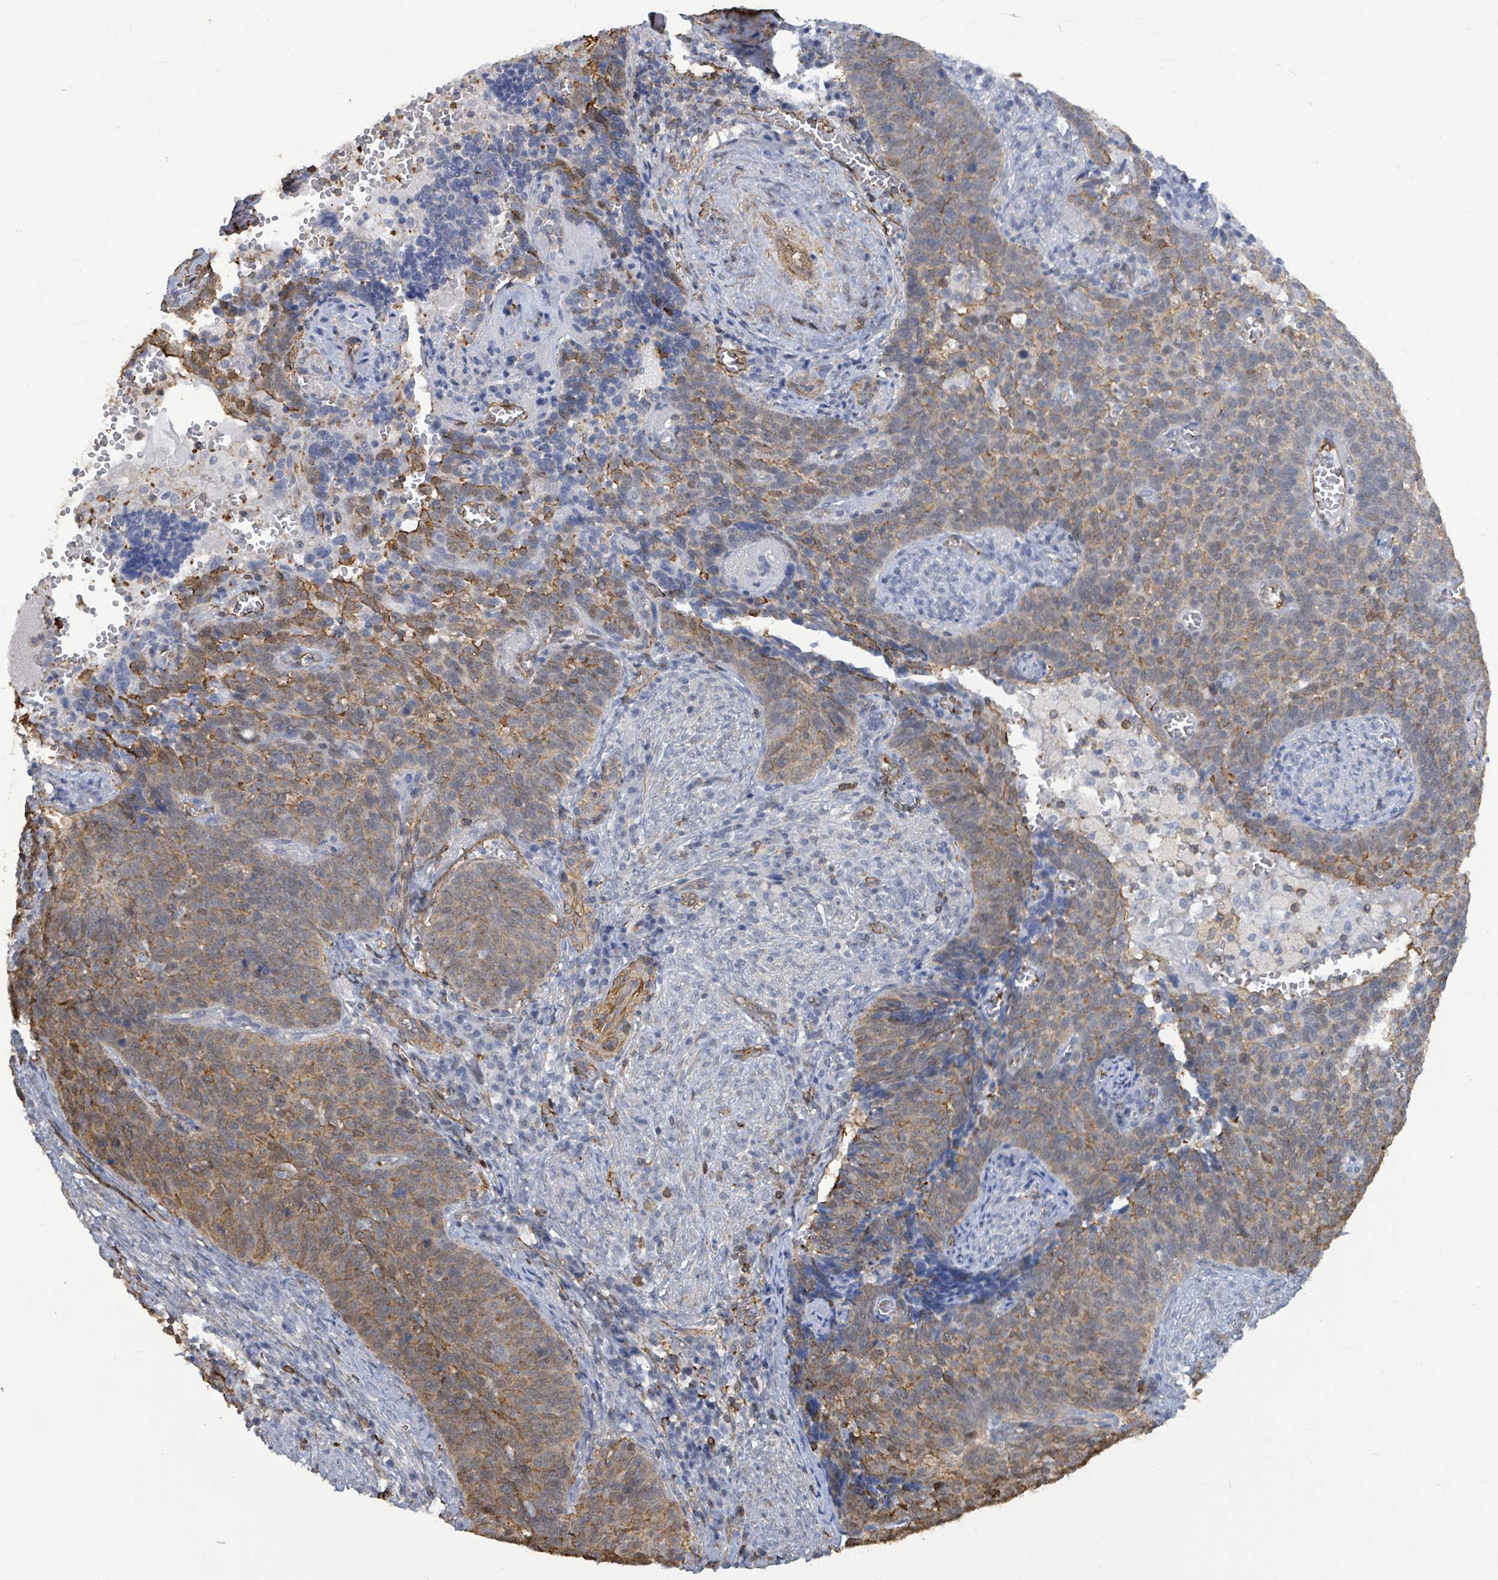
{"staining": {"intensity": "moderate", "quantity": "25%-75%", "location": "cytoplasmic/membranous"}, "tissue": "cervical cancer", "cell_type": "Tumor cells", "image_type": "cancer", "snomed": [{"axis": "morphology", "description": "Normal tissue, NOS"}, {"axis": "morphology", "description": "Squamous cell carcinoma, NOS"}, {"axis": "topography", "description": "Cervix"}], "caption": "About 25%-75% of tumor cells in cervical squamous cell carcinoma show moderate cytoplasmic/membranous protein expression as visualized by brown immunohistochemical staining.", "gene": "PRKRIP1", "patient": {"sex": "female", "age": 39}}